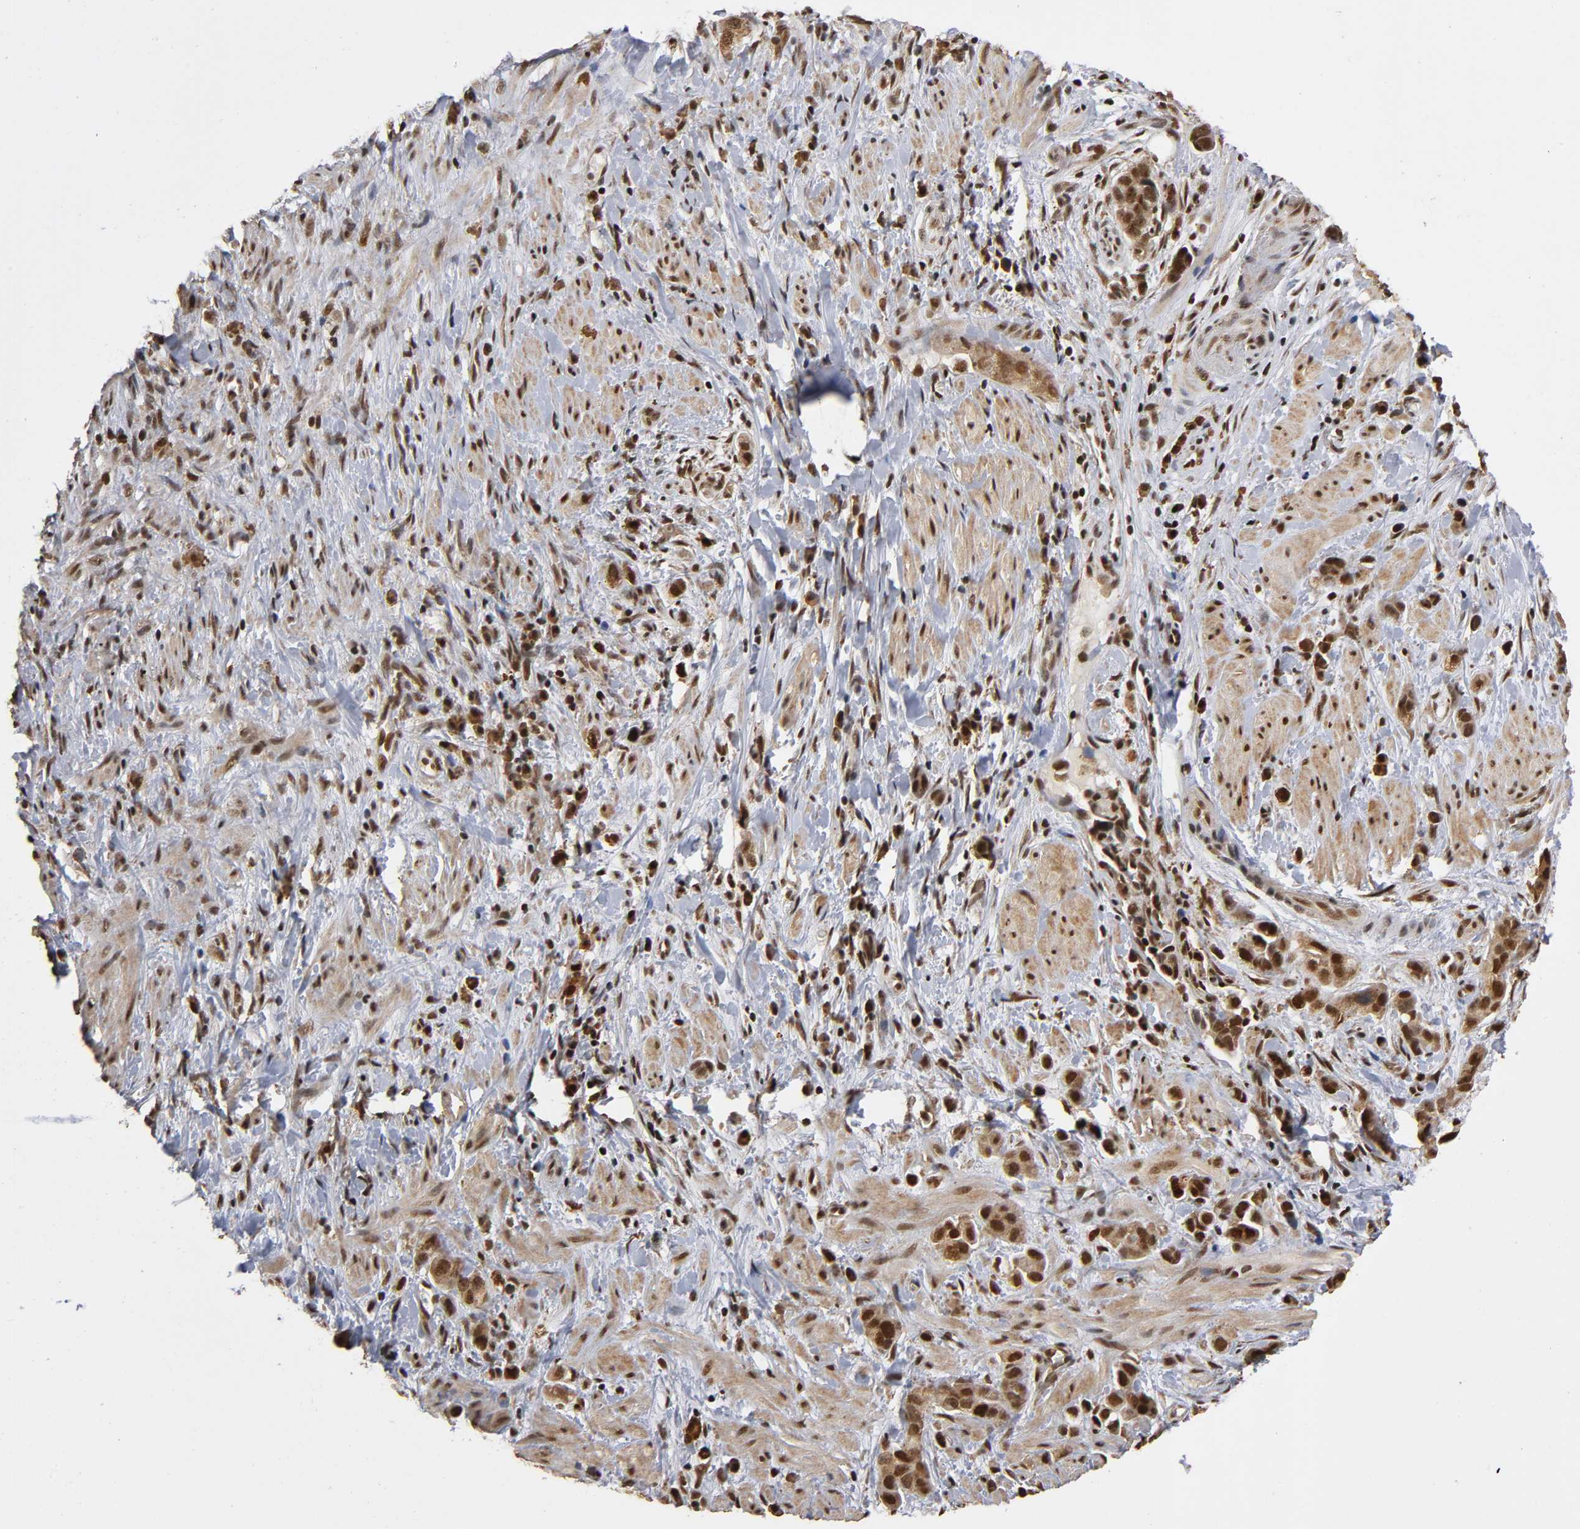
{"staining": {"intensity": "strong", "quantity": ">75%", "location": "cytoplasmic/membranous,nuclear"}, "tissue": "stomach cancer", "cell_type": "Tumor cells", "image_type": "cancer", "snomed": [{"axis": "morphology", "description": "Adenocarcinoma, NOS"}, {"axis": "topography", "description": "Stomach, lower"}], "caption": "IHC (DAB (3,3'-diaminobenzidine)) staining of human stomach adenocarcinoma shows strong cytoplasmic/membranous and nuclear protein staining in approximately >75% of tumor cells.", "gene": "RNF122", "patient": {"sex": "female", "age": 93}}